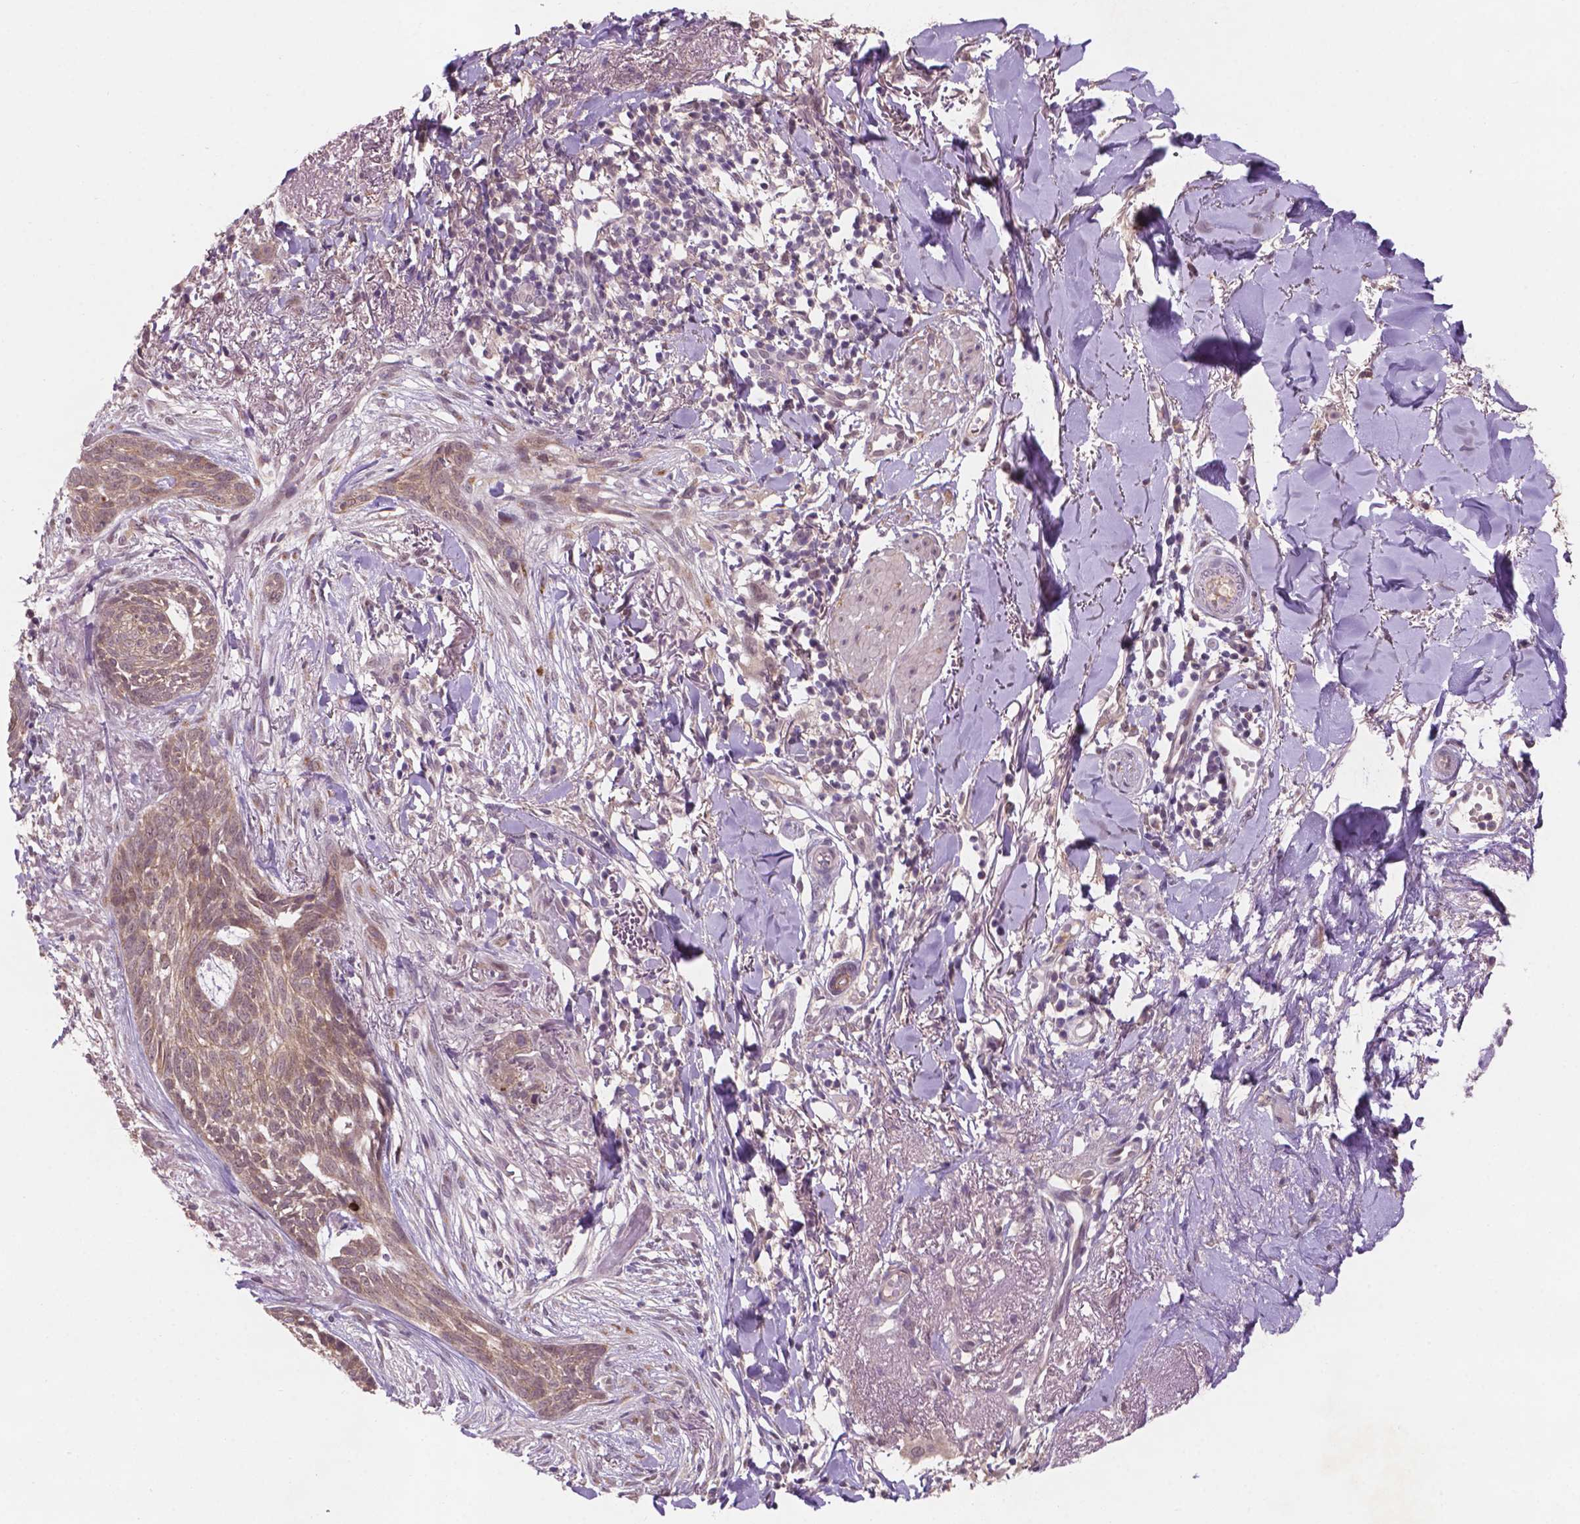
{"staining": {"intensity": "weak", "quantity": ">75%", "location": "cytoplasmic/membranous"}, "tissue": "skin cancer", "cell_type": "Tumor cells", "image_type": "cancer", "snomed": [{"axis": "morphology", "description": "Normal tissue, NOS"}, {"axis": "morphology", "description": "Basal cell carcinoma"}, {"axis": "topography", "description": "Skin"}], "caption": "Weak cytoplasmic/membranous protein positivity is identified in approximately >75% of tumor cells in basal cell carcinoma (skin).", "gene": "GXYLT2", "patient": {"sex": "male", "age": 84}}